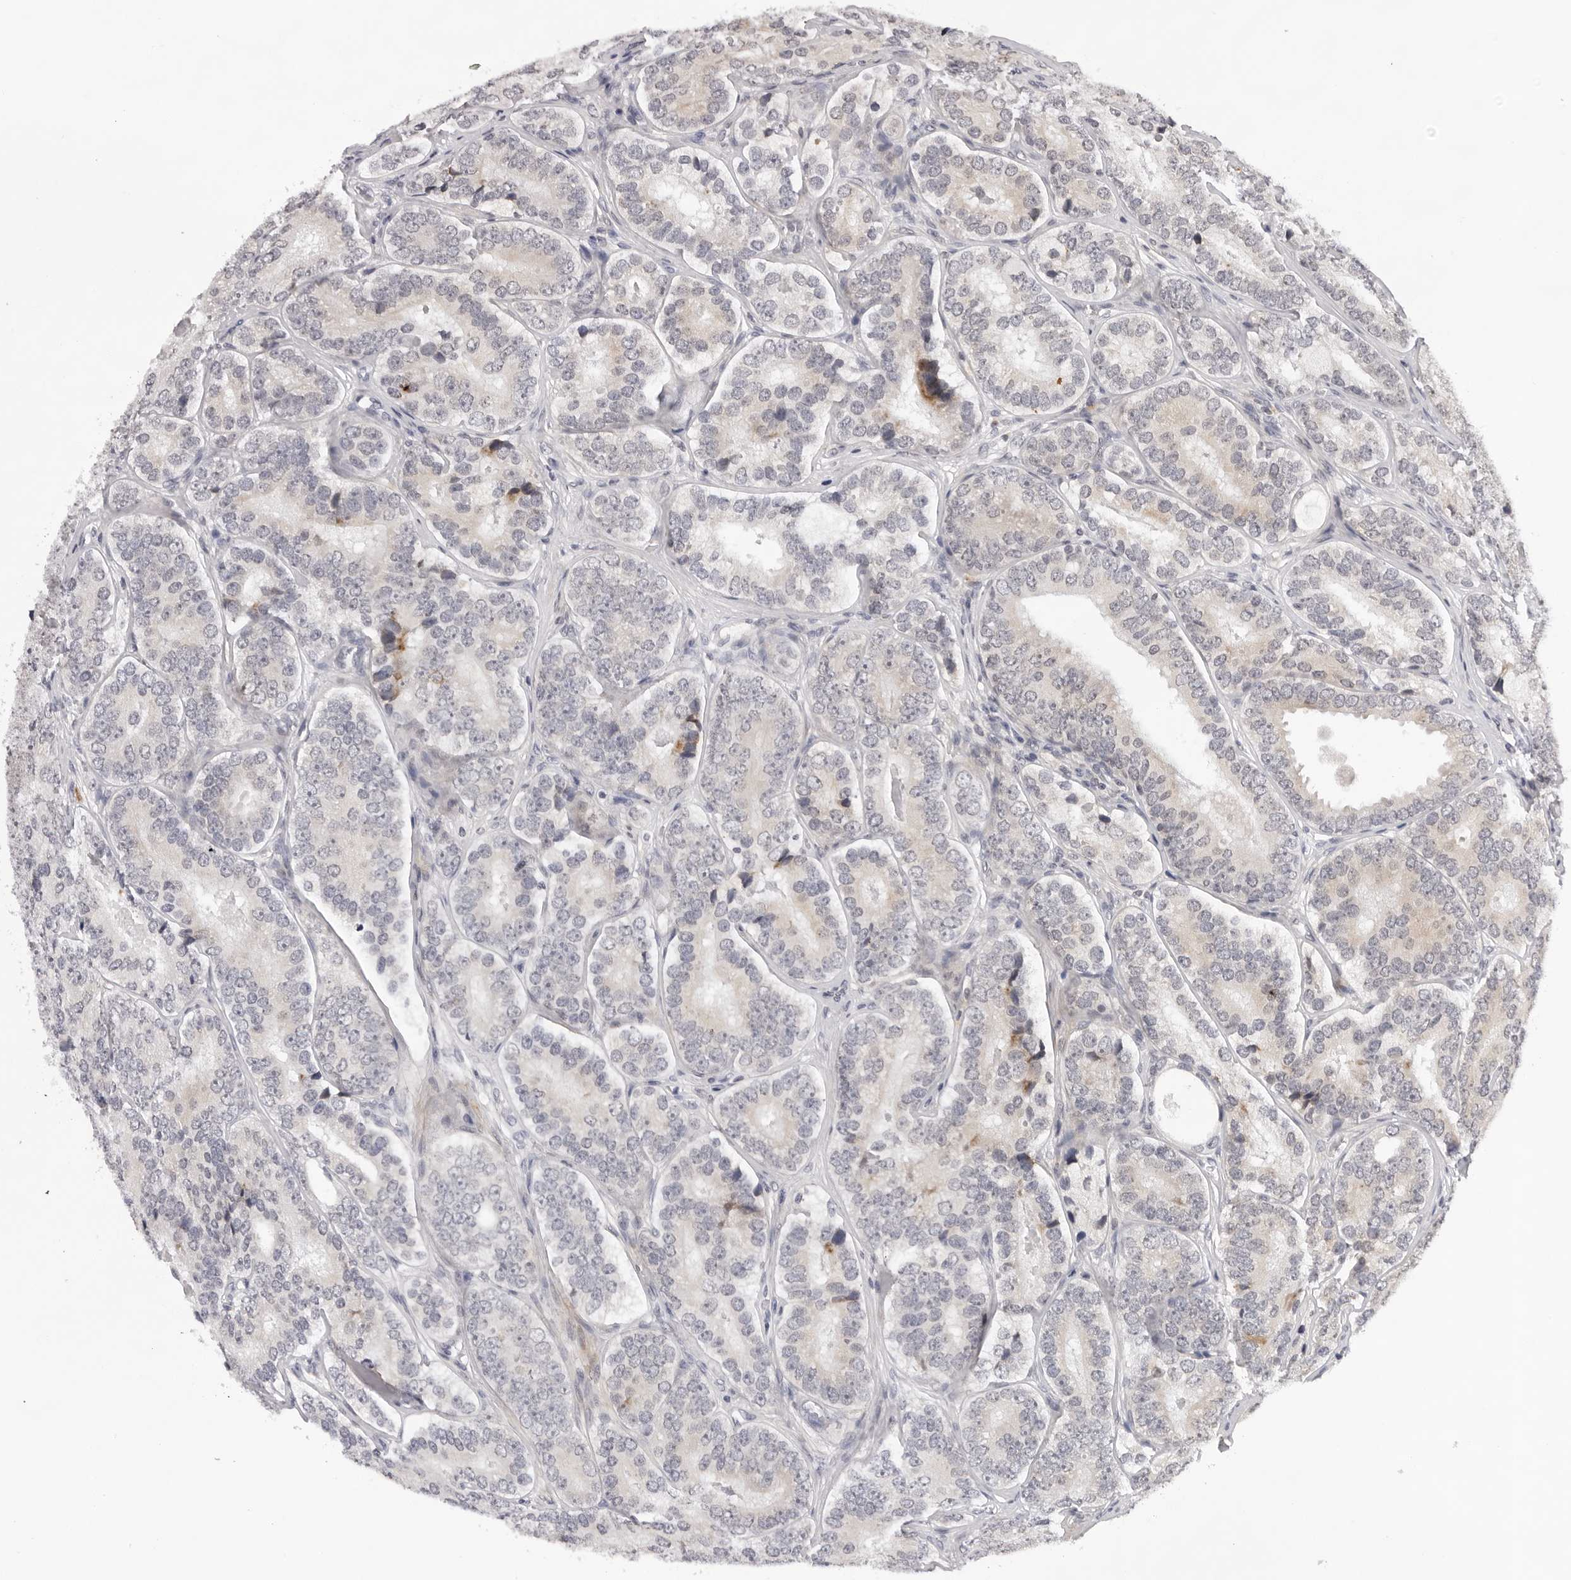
{"staining": {"intensity": "moderate", "quantity": "<25%", "location": "cytoplasmic/membranous"}, "tissue": "prostate cancer", "cell_type": "Tumor cells", "image_type": "cancer", "snomed": [{"axis": "morphology", "description": "Adenocarcinoma, High grade"}, {"axis": "topography", "description": "Prostate"}], "caption": "The image reveals staining of prostate cancer, revealing moderate cytoplasmic/membranous protein expression (brown color) within tumor cells. Ihc stains the protein of interest in brown and the nuclei are stained blue.", "gene": "IL17RA", "patient": {"sex": "male", "age": 56}}